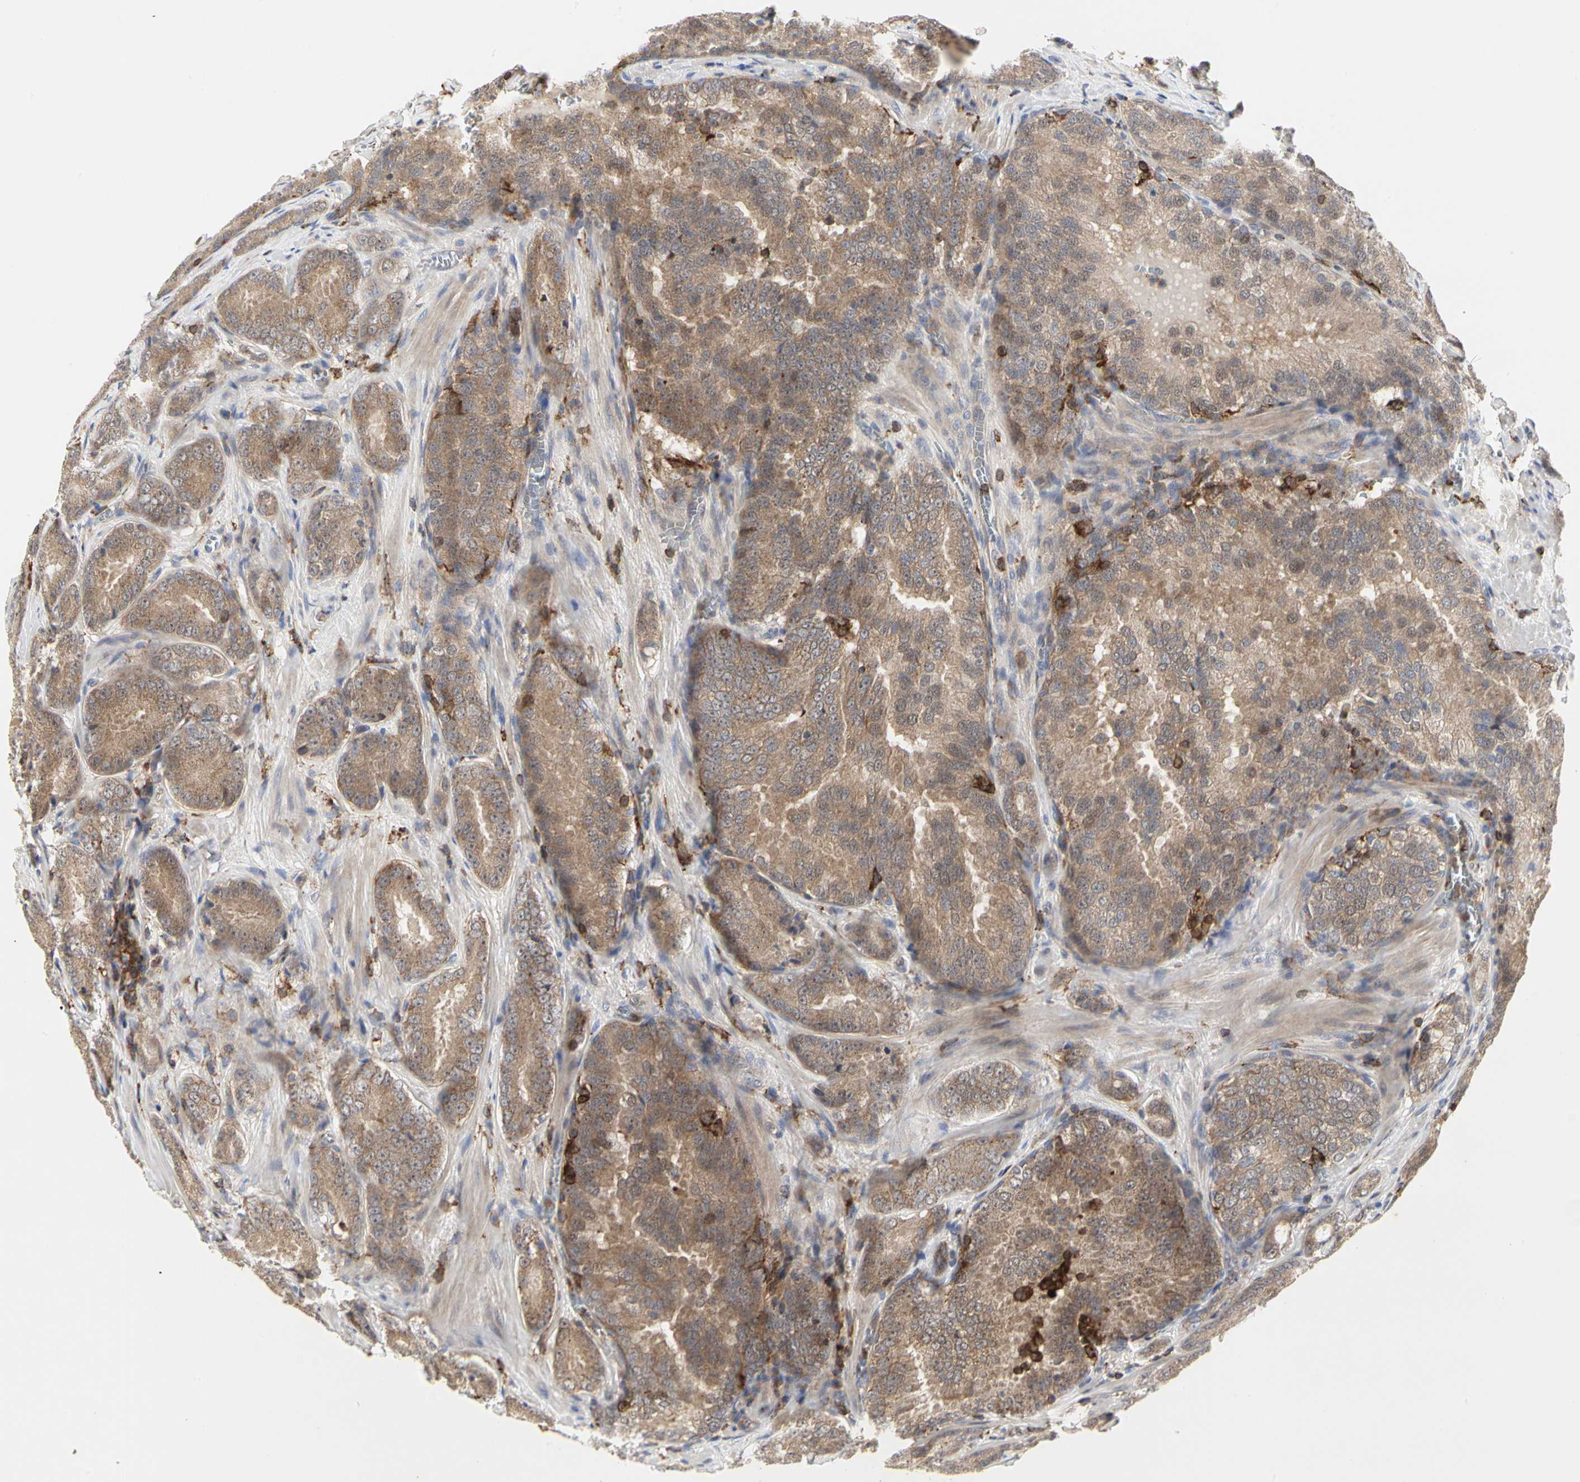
{"staining": {"intensity": "moderate", "quantity": ">75%", "location": "cytoplasmic/membranous,nuclear"}, "tissue": "prostate cancer", "cell_type": "Tumor cells", "image_type": "cancer", "snomed": [{"axis": "morphology", "description": "Adenocarcinoma, High grade"}, {"axis": "topography", "description": "Prostate"}], "caption": "Tumor cells exhibit medium levels of moderate cytoplasmic/membranous and nuclear positivity in approximately >75% of cells in adenocarcinoma (high-grade) (prostate). The staining was performed using DAB, with brown indicating positive protein expression. Nuclei are stained blue with hematoxylin.", "gene": "NAPG", "patient": {"sex": "male", "age": 64}}